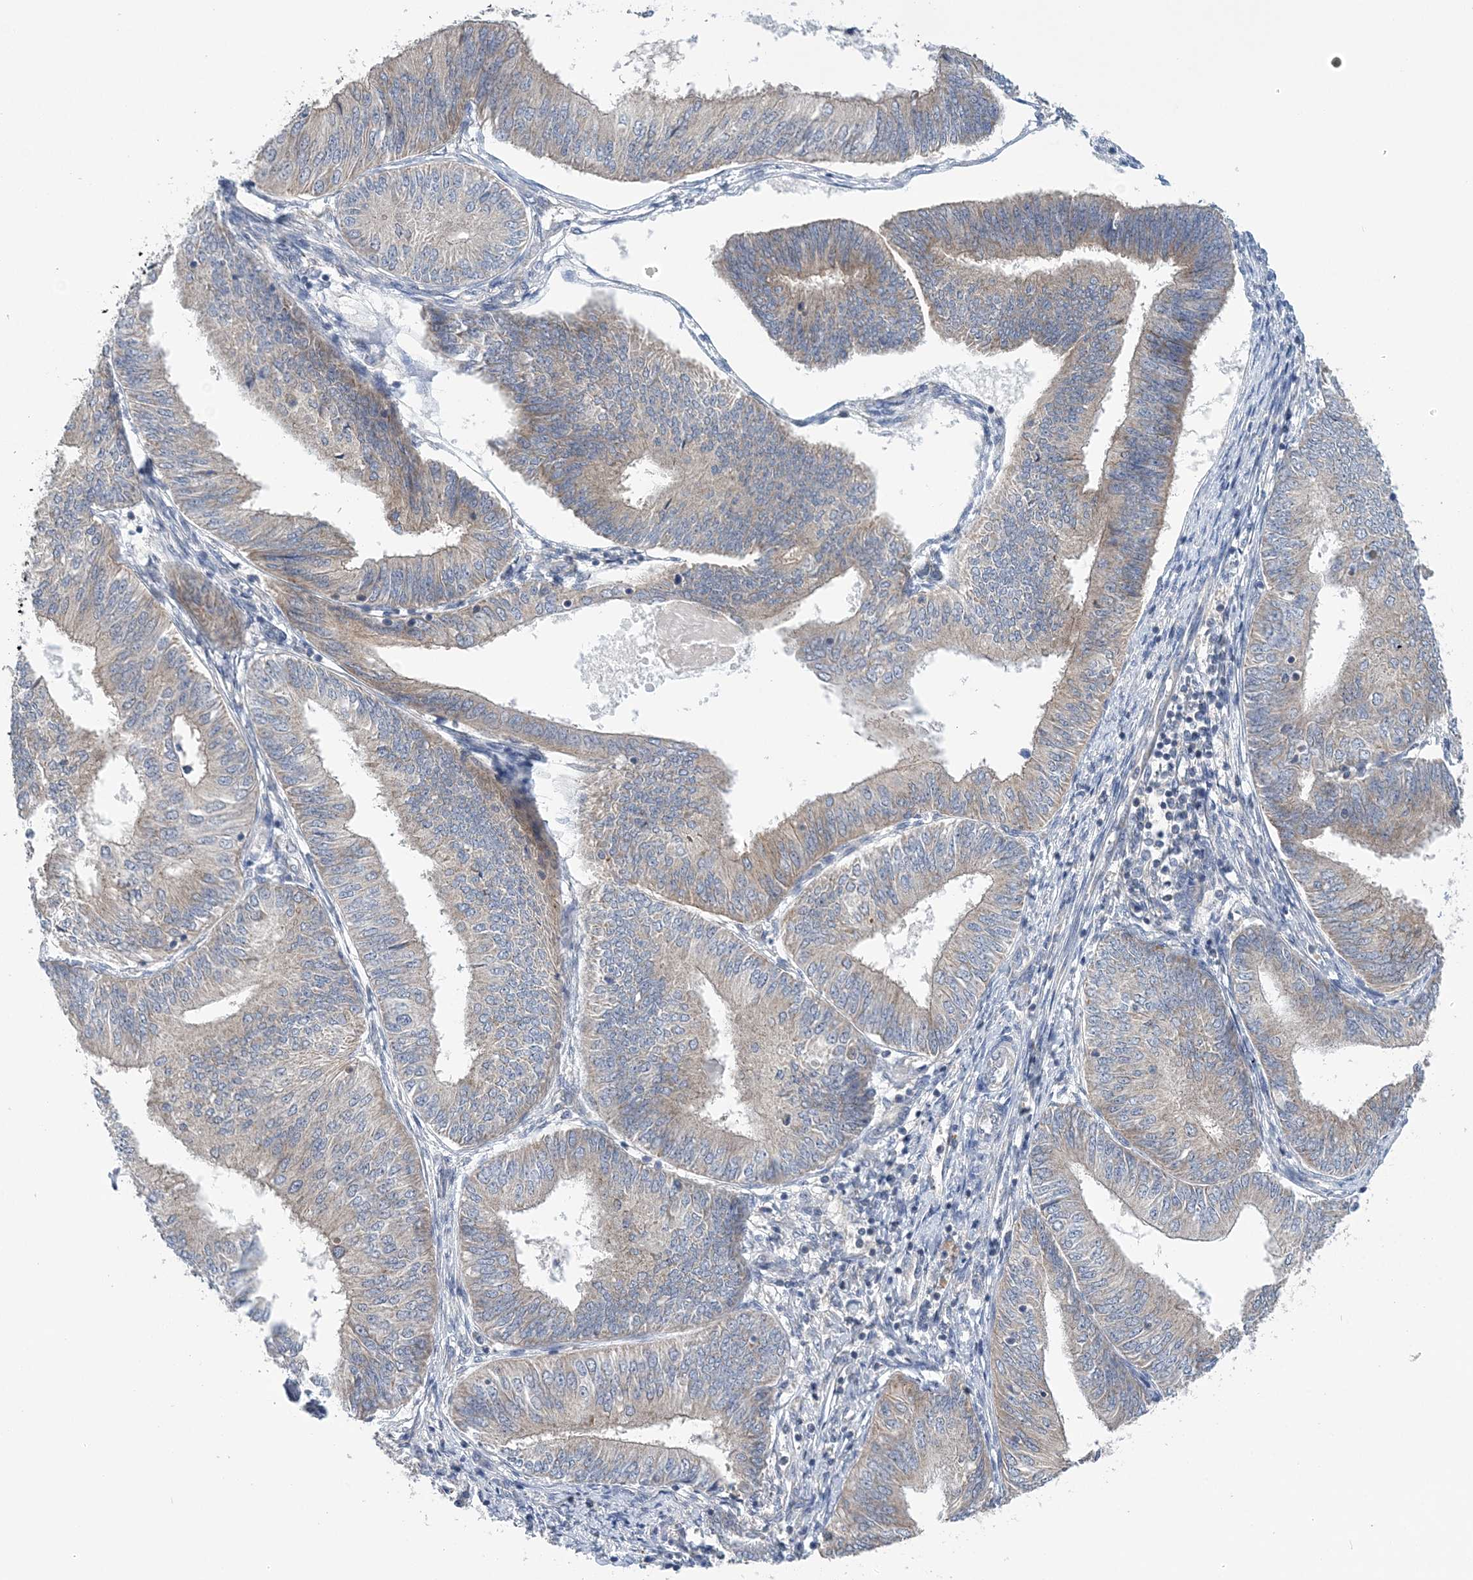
{"staining": {"intensity": "weak", "quantity": "25%-75%", "location": "cytoplasmic/membranous"}, "tissue": "endometrial cancer", "cell_type": "Tumor cells", "image_type": "cancer", "snomed": [{"axis": "morphology", "description": "Adenocarcinoma, NOS"}, {"axis": "topography", "description": "Endometrium"}], "caption": "There is low levels of weak cytoplasmic/membranous expression in tumor cells of adenocarcinoma (endometrial), as demonstrated by immunohistochemical staining (brown color).", "gene": "COPE", "patient": {"sex": "female", "age": 58}}